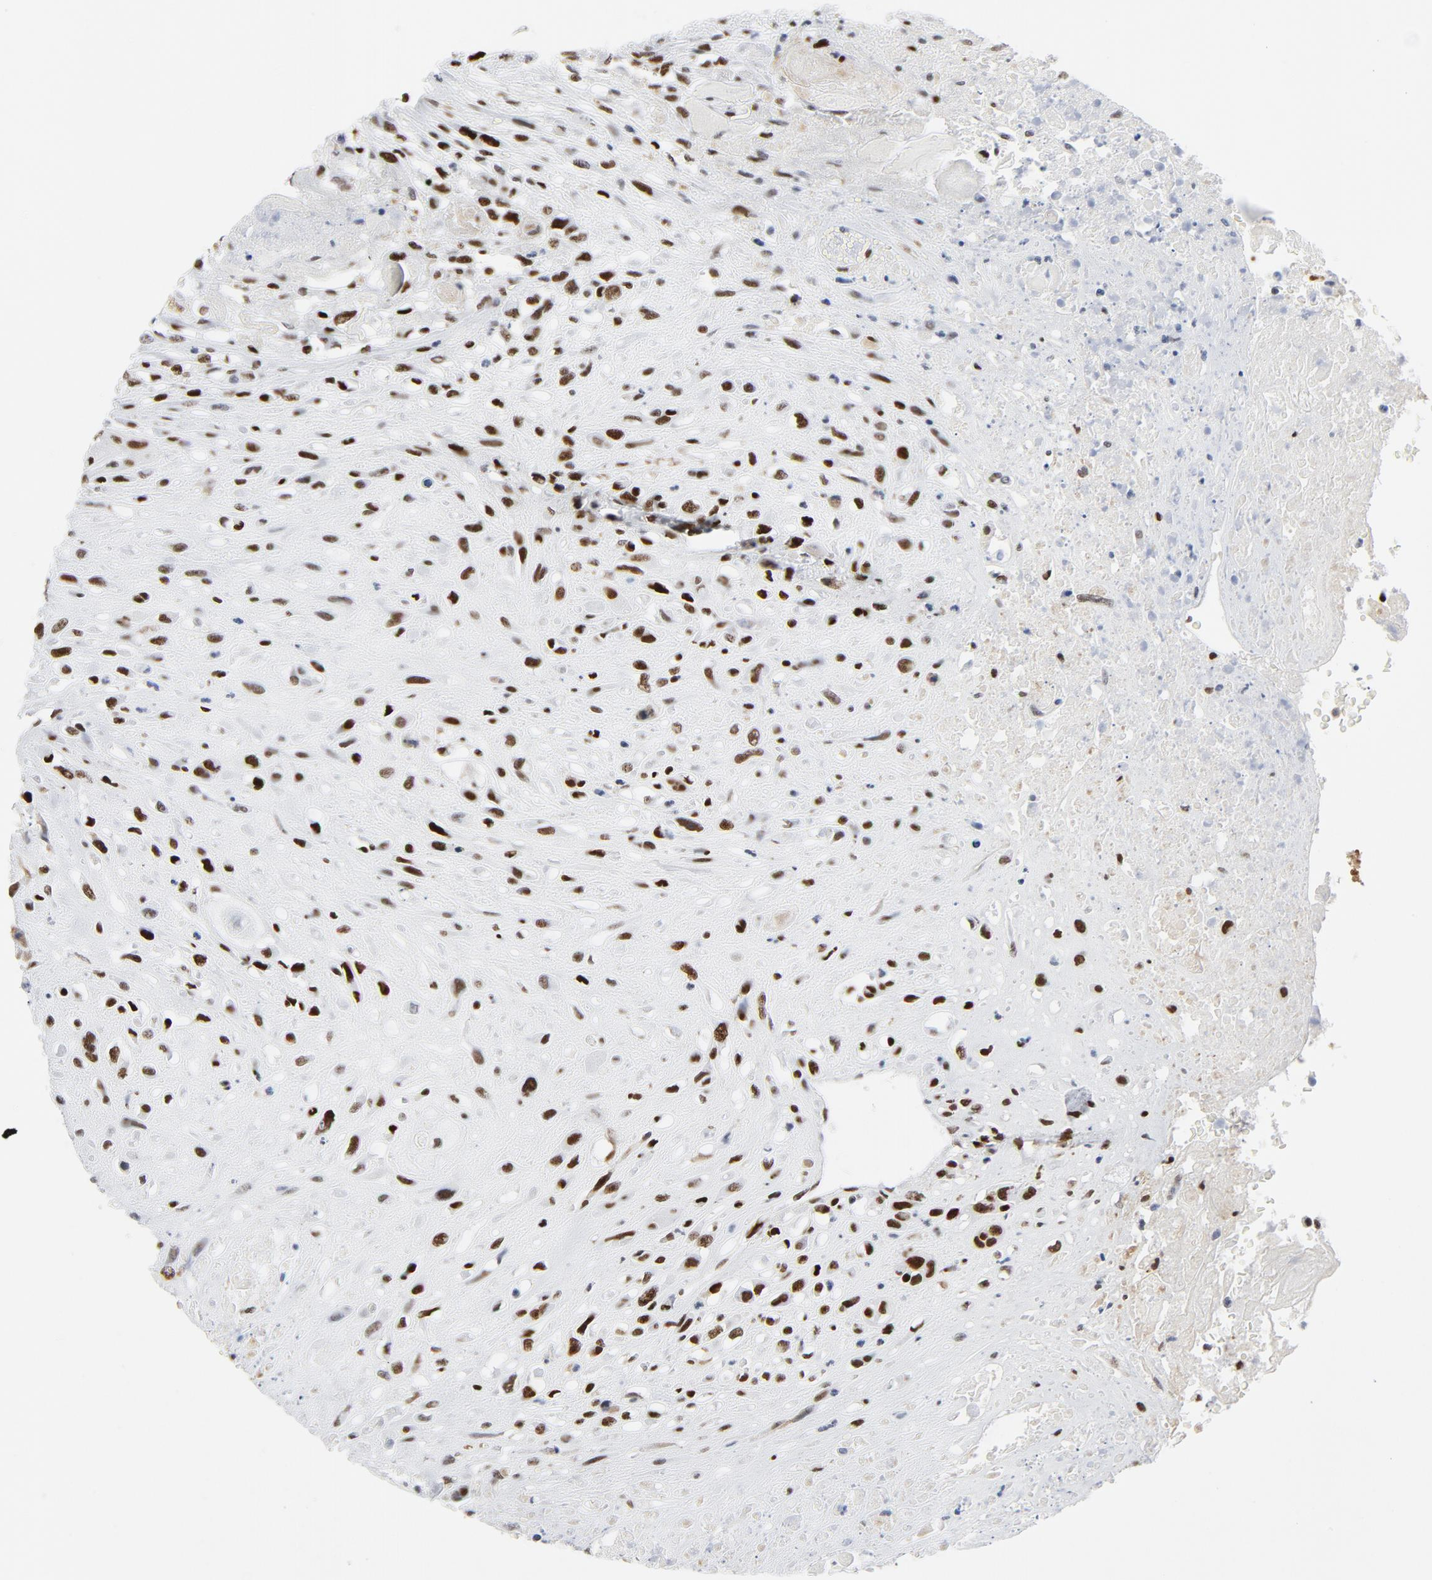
{"staining": {"intensity": "strong", "quantity": ">75%", "location": "nuclear"}, "tissue": "head and neck cancer", "cell_type": "Tumor cells", "image_type": "cancer", "snomed": [{"axis": "morphology", "description": "Necrosis, NOS"}, {"axis": "morphology", "description": "Neoplasm, malignant, NOS"}, {"axis": "topography", "description": "Salivary gland"}, {"axis": "topography", "description": "Head-Neck"}], "caption": "Tumor cells display strong nuclear positivity in about >75% of cells in head and neck cancer.", "gene": "POLD1", "patient": {"sex": "male", "age": 43}}